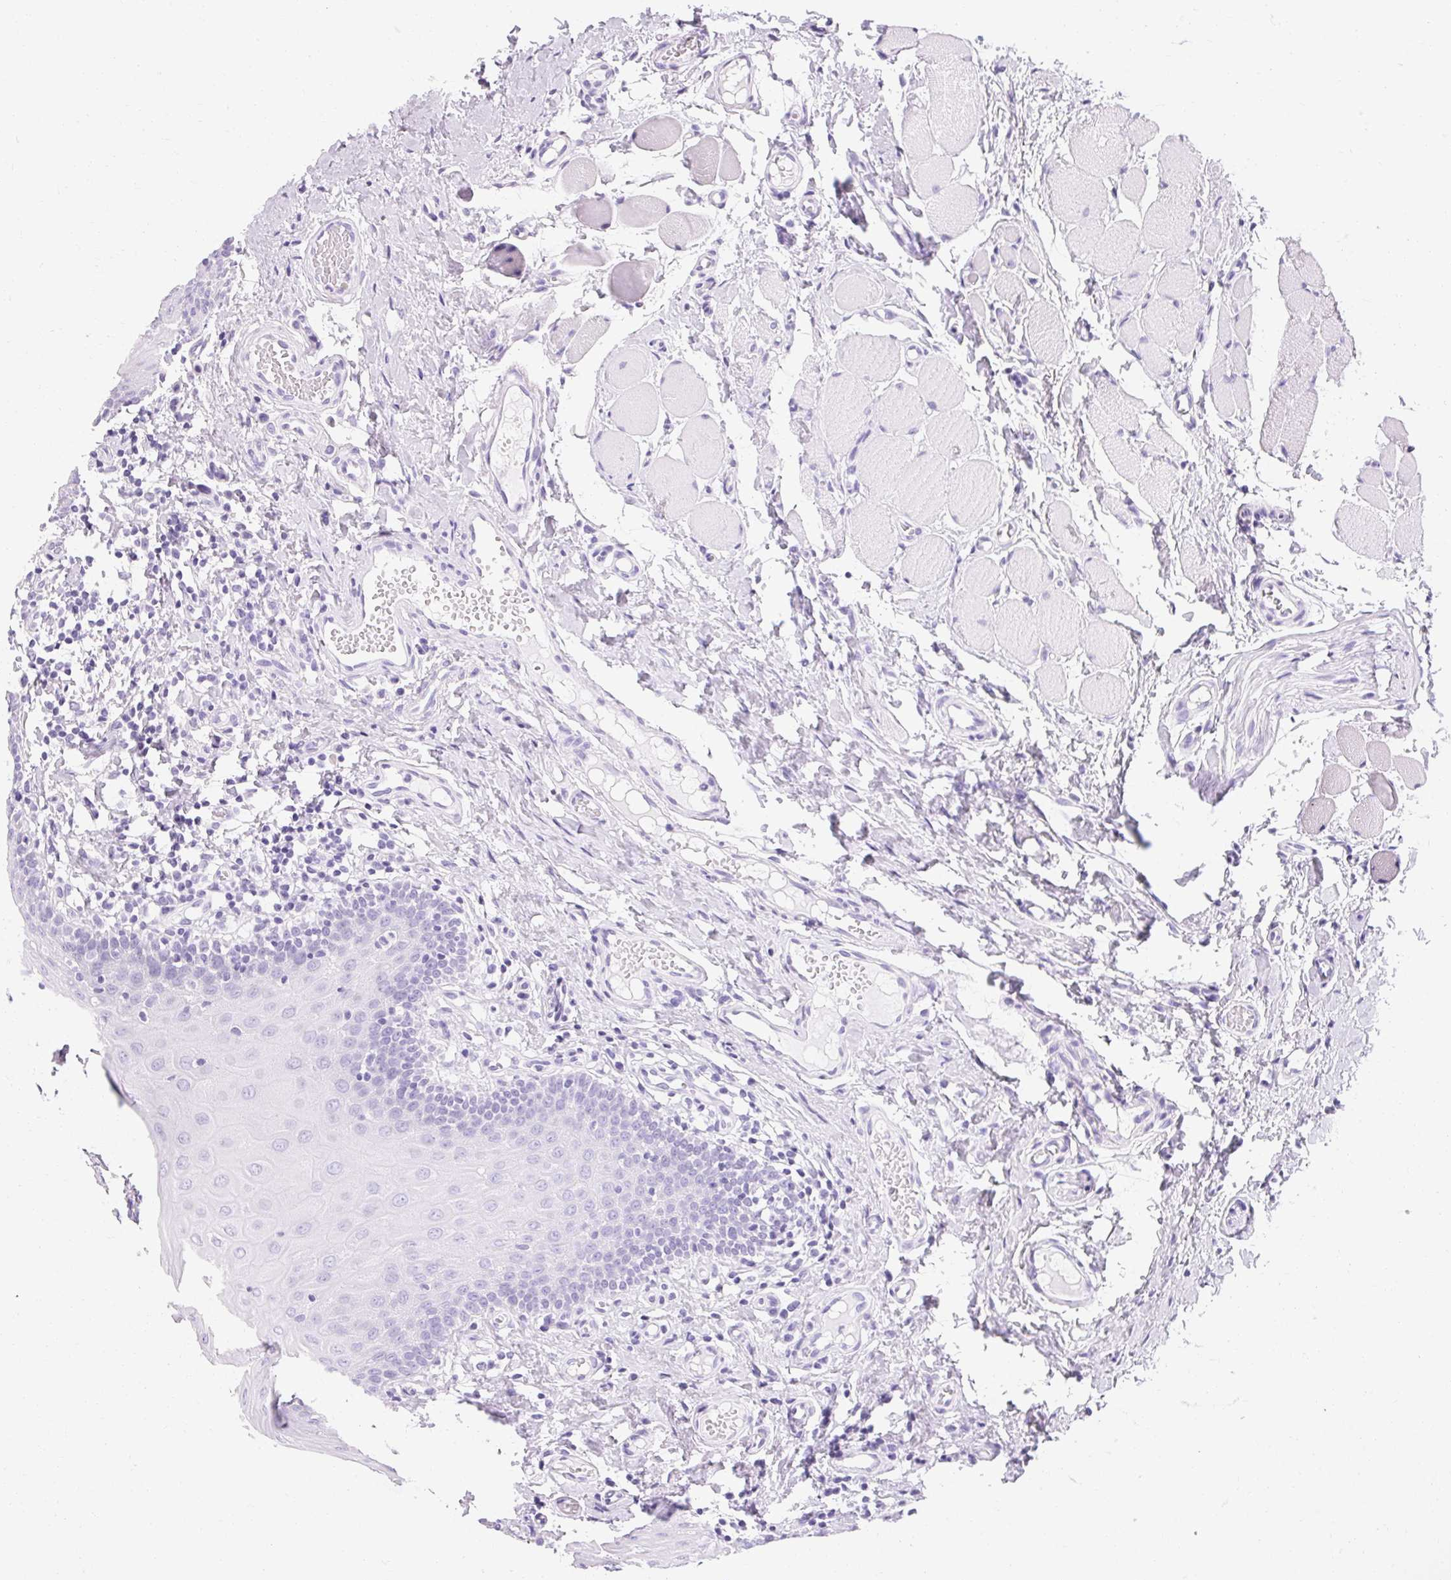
{"staining": {"intensity": "negative", "quantity": "none", "location": "none"}, "tissue": "oral mucosa", "cell_type": "Squamous epithelial cells", "image_type": "normal", "snomed": [{"axis": "morphology", "description": "Normal tissue, NOS"}, {"axis": "topography", "description": "Oral tissue"}, {"axis": "topography", "description": "Tounge, NOS"}], "caption": "Histopathology image shows no protein positivity in squamous epithelial cells of unremarkable oral mucosa.", "gene": "TRIP13", "patient": {"sex": "female", "age": 58}}